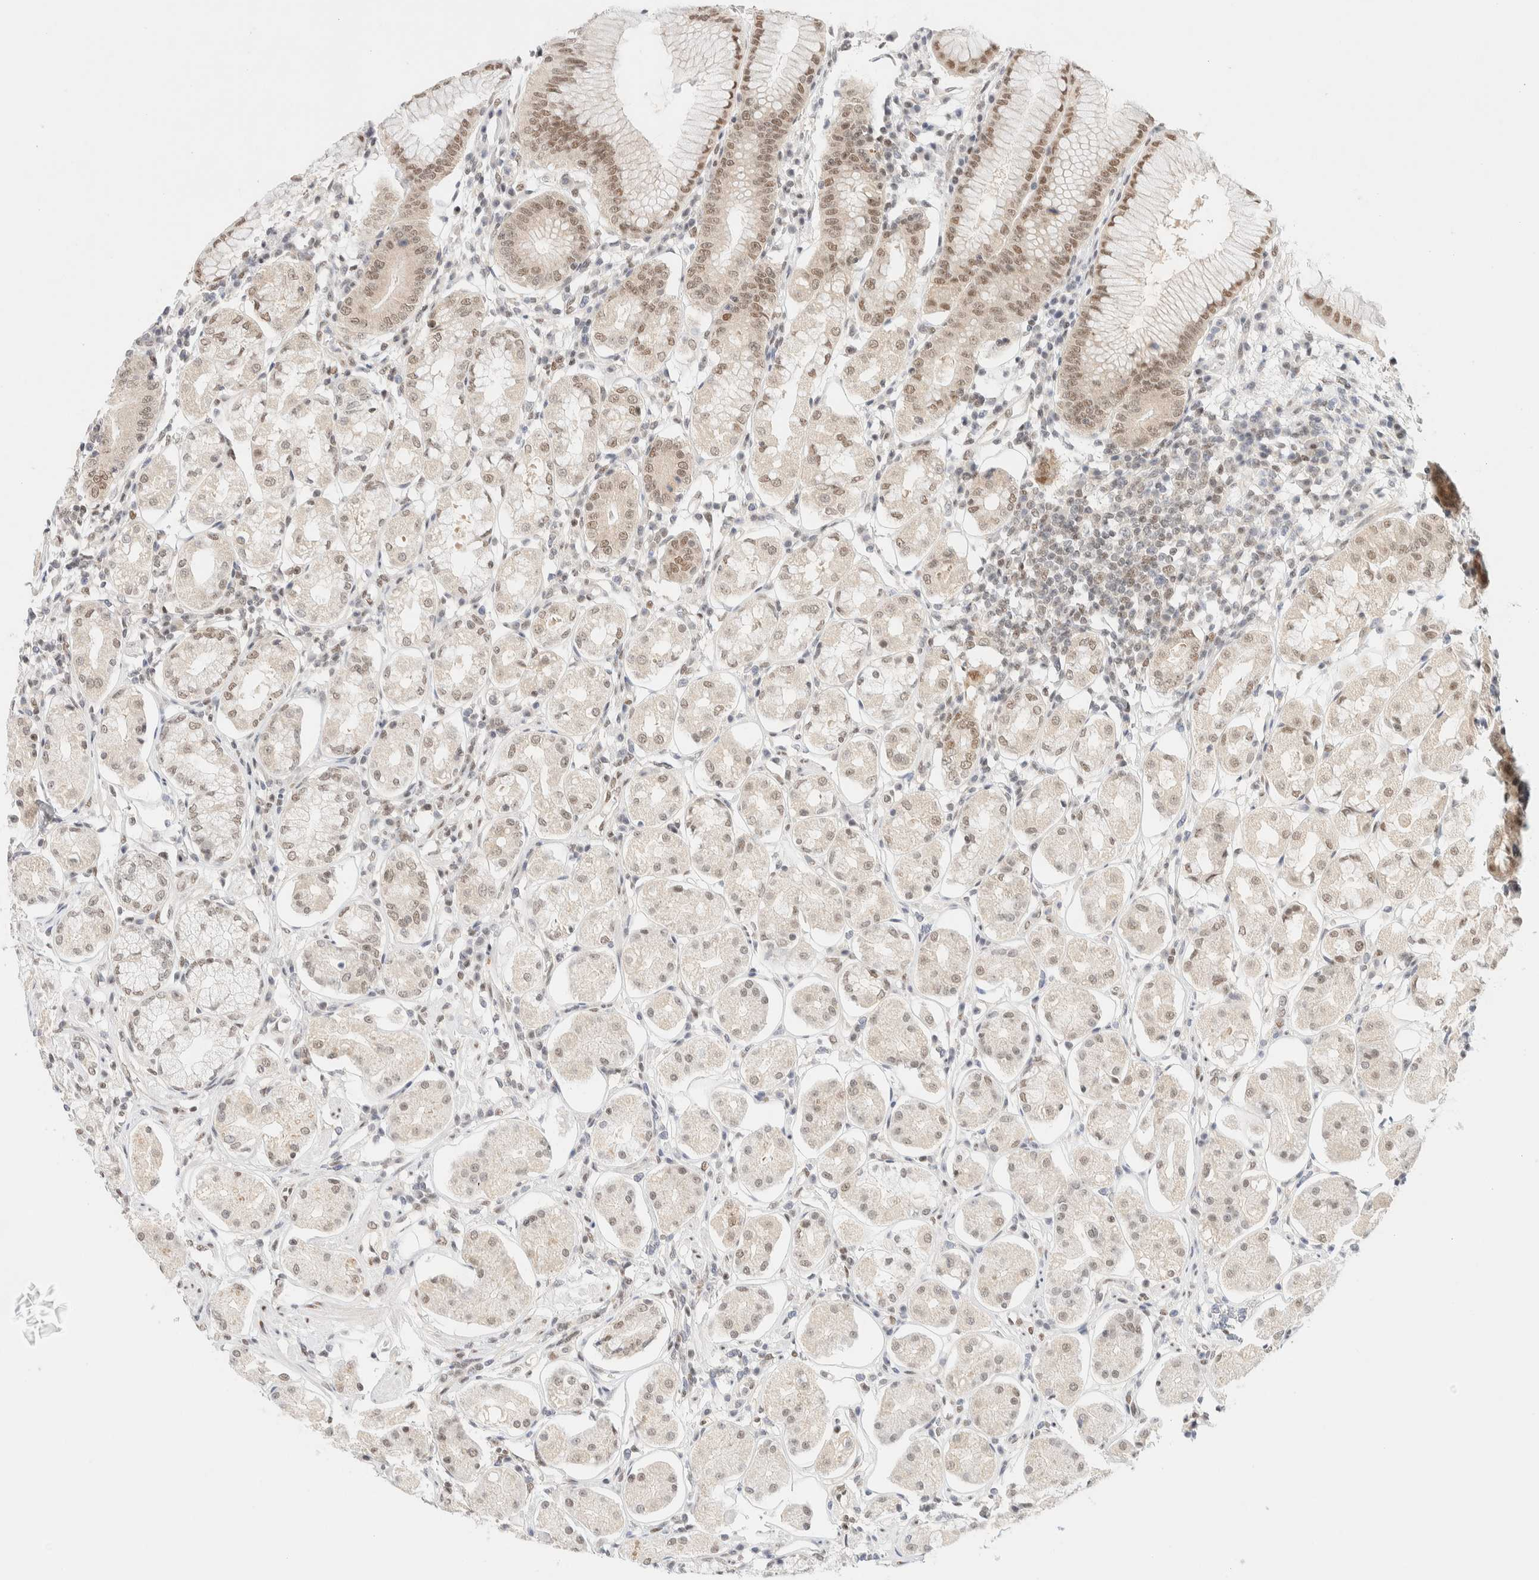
{"staining": {"intensity": "moderate", "quantity": "25%-75%", "location": "nuclear"}, "tissue": "stomach", "cell_type": "Glandular cells", "image_type": "normal", "snomed": [{"axis": "morphology", "description": "Normal tissue, NOS"}, {"axis": "topography", "description": "Stomach"}, {"axis": "topography", "description": "Stomach, lower"}], "caption": "Protein staining displays moderate nuclear staining in approximately 25%-75% of glandular cells in unremarkable stomach. The staining is performed using DAB brown chromogen to label protein expression. The nuclei are counter-stained blue using hematoxylin.", "gene": "PYGO2", "patient": {"sex": "female", "age": 56}}